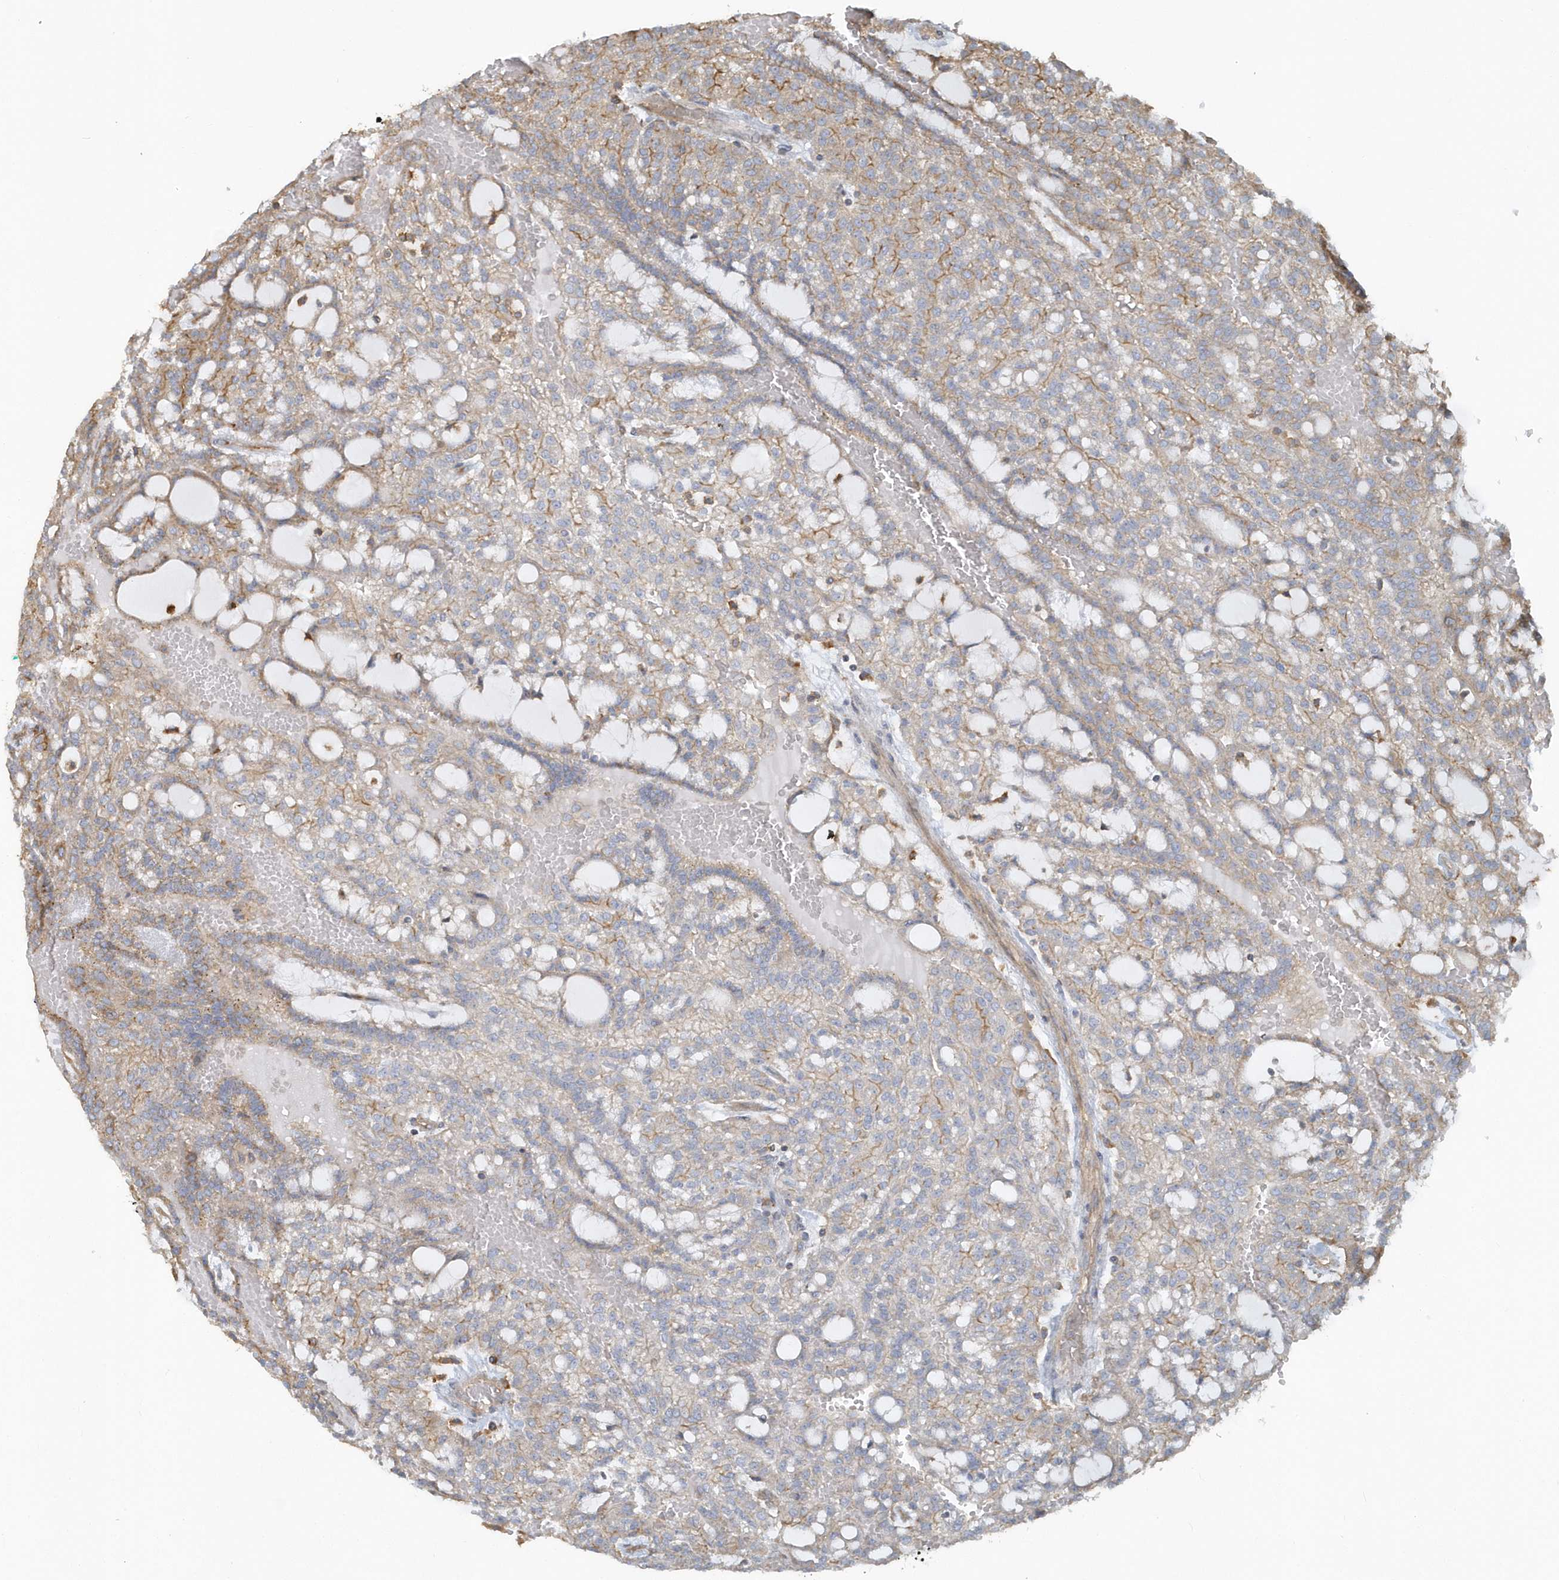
{"staining": {"intensity": "moderate", "quantity": "<25%", "location": "cytoplasmic/membranous"}, "tissue": "renal cancer", "cell_type": "Tumor cells", "image_type": "cancer", "snomed": [{"axis": "morphology", "description": "Adenocarcinoma, NOS"}, {"axis": "topography", "description": "Kidney"}], "caption": "Moderate cytoplasmic/membranous staining is identified in approximately <25% of tumor cells in renal cancer.", "gene": "TRAIP", "patient": {"sex": "male", "age": 63}}